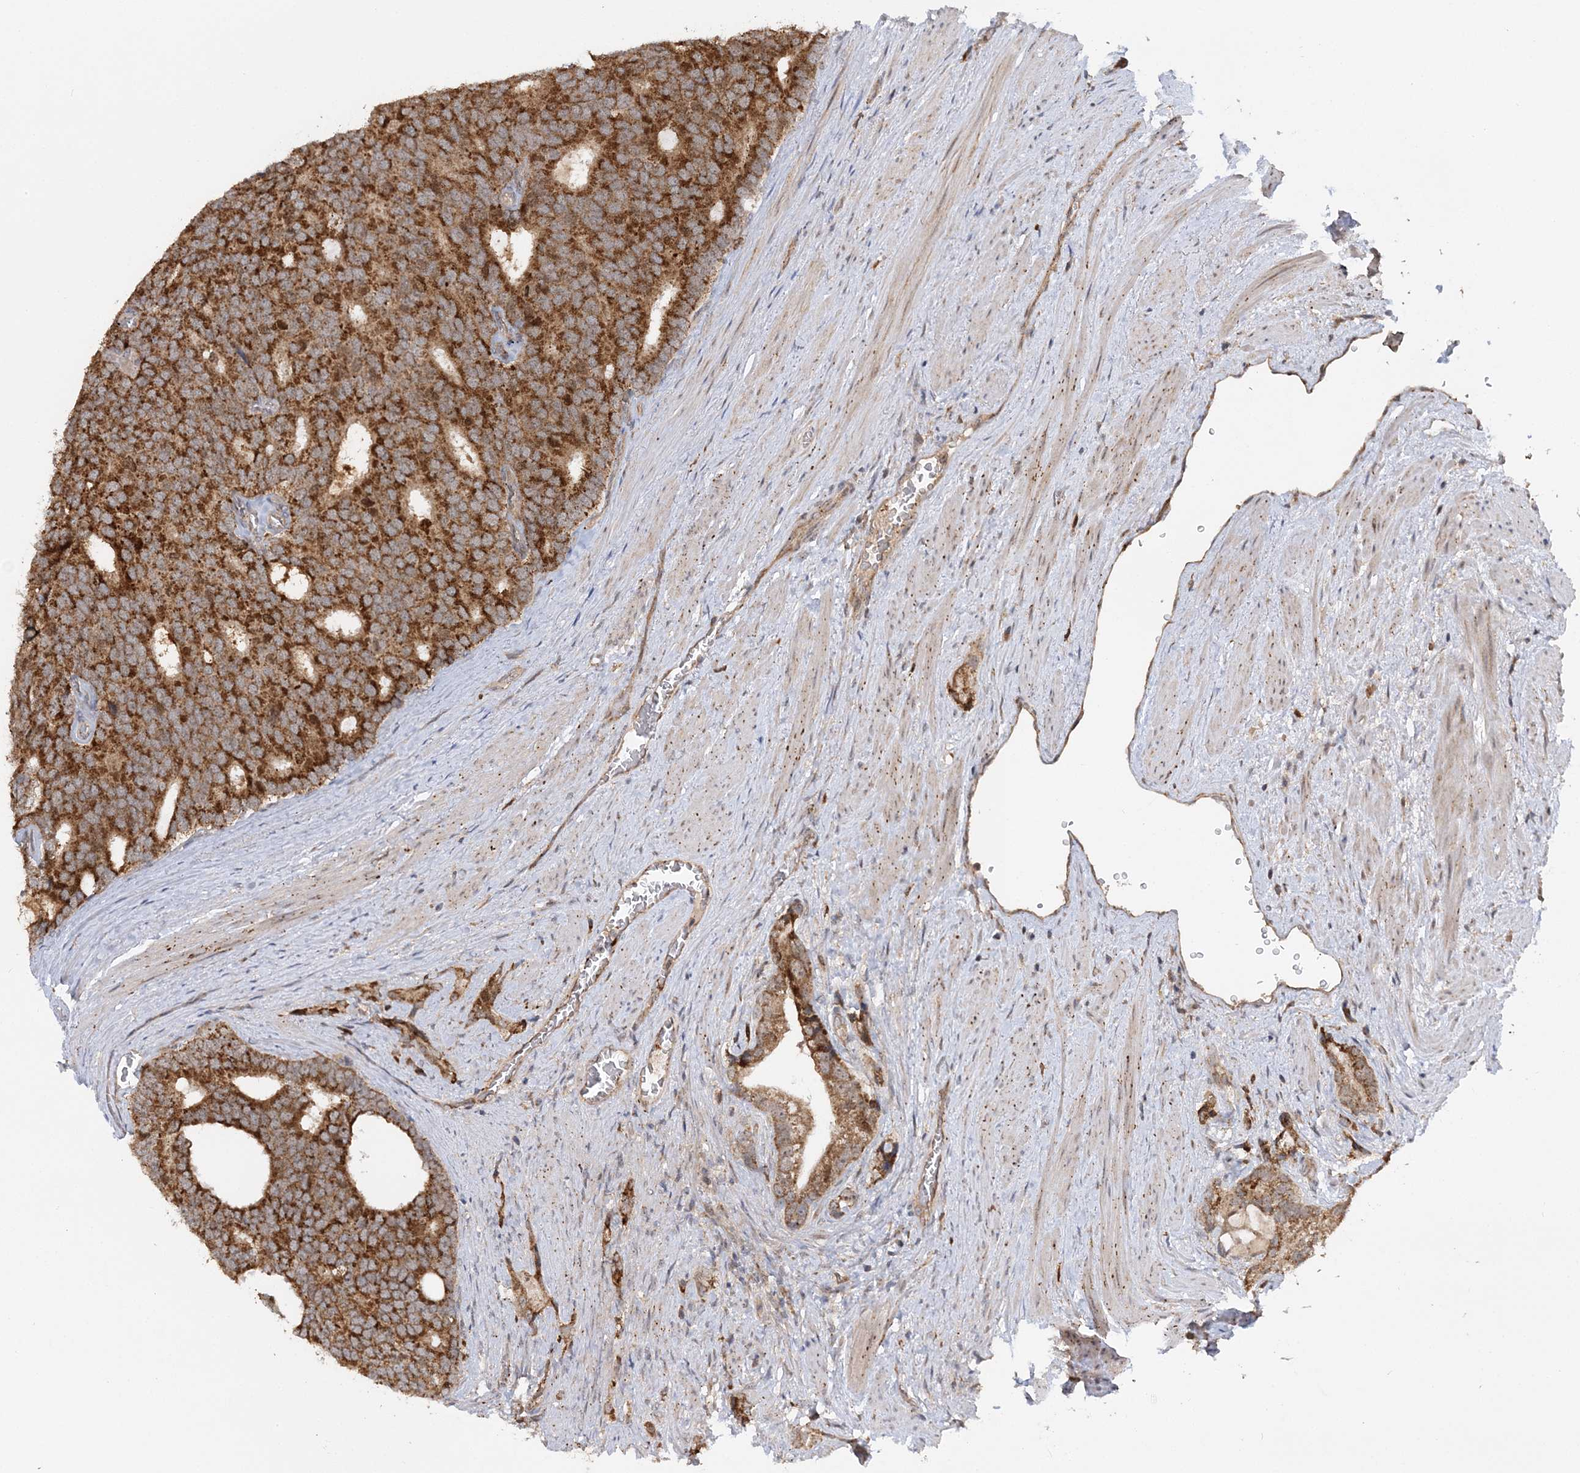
{"staining": {"intensity": "strong", "quantity": ">75%", "location": "cytoplasmic/membranous"}, "tissue": "prostate cancer", "cell_type": "Tumor cells", "image_type": "cancer", "snomed": [{"axis": "morphology", "description": "Adenocarcinoma, Low grade"}, {"axis": "topography", "description": "Prostate"}], "caption": "DAB (3,3'-diaminobenzidine) immunohistochemical staining of human prostate cancer (low-grade adenocarcinoma) shows strong cytoplasmic/membranous protein staining in about >75% of tumor cells.", "gene": "KIF4A", "patient": {"sex": "male", "age": 71}}